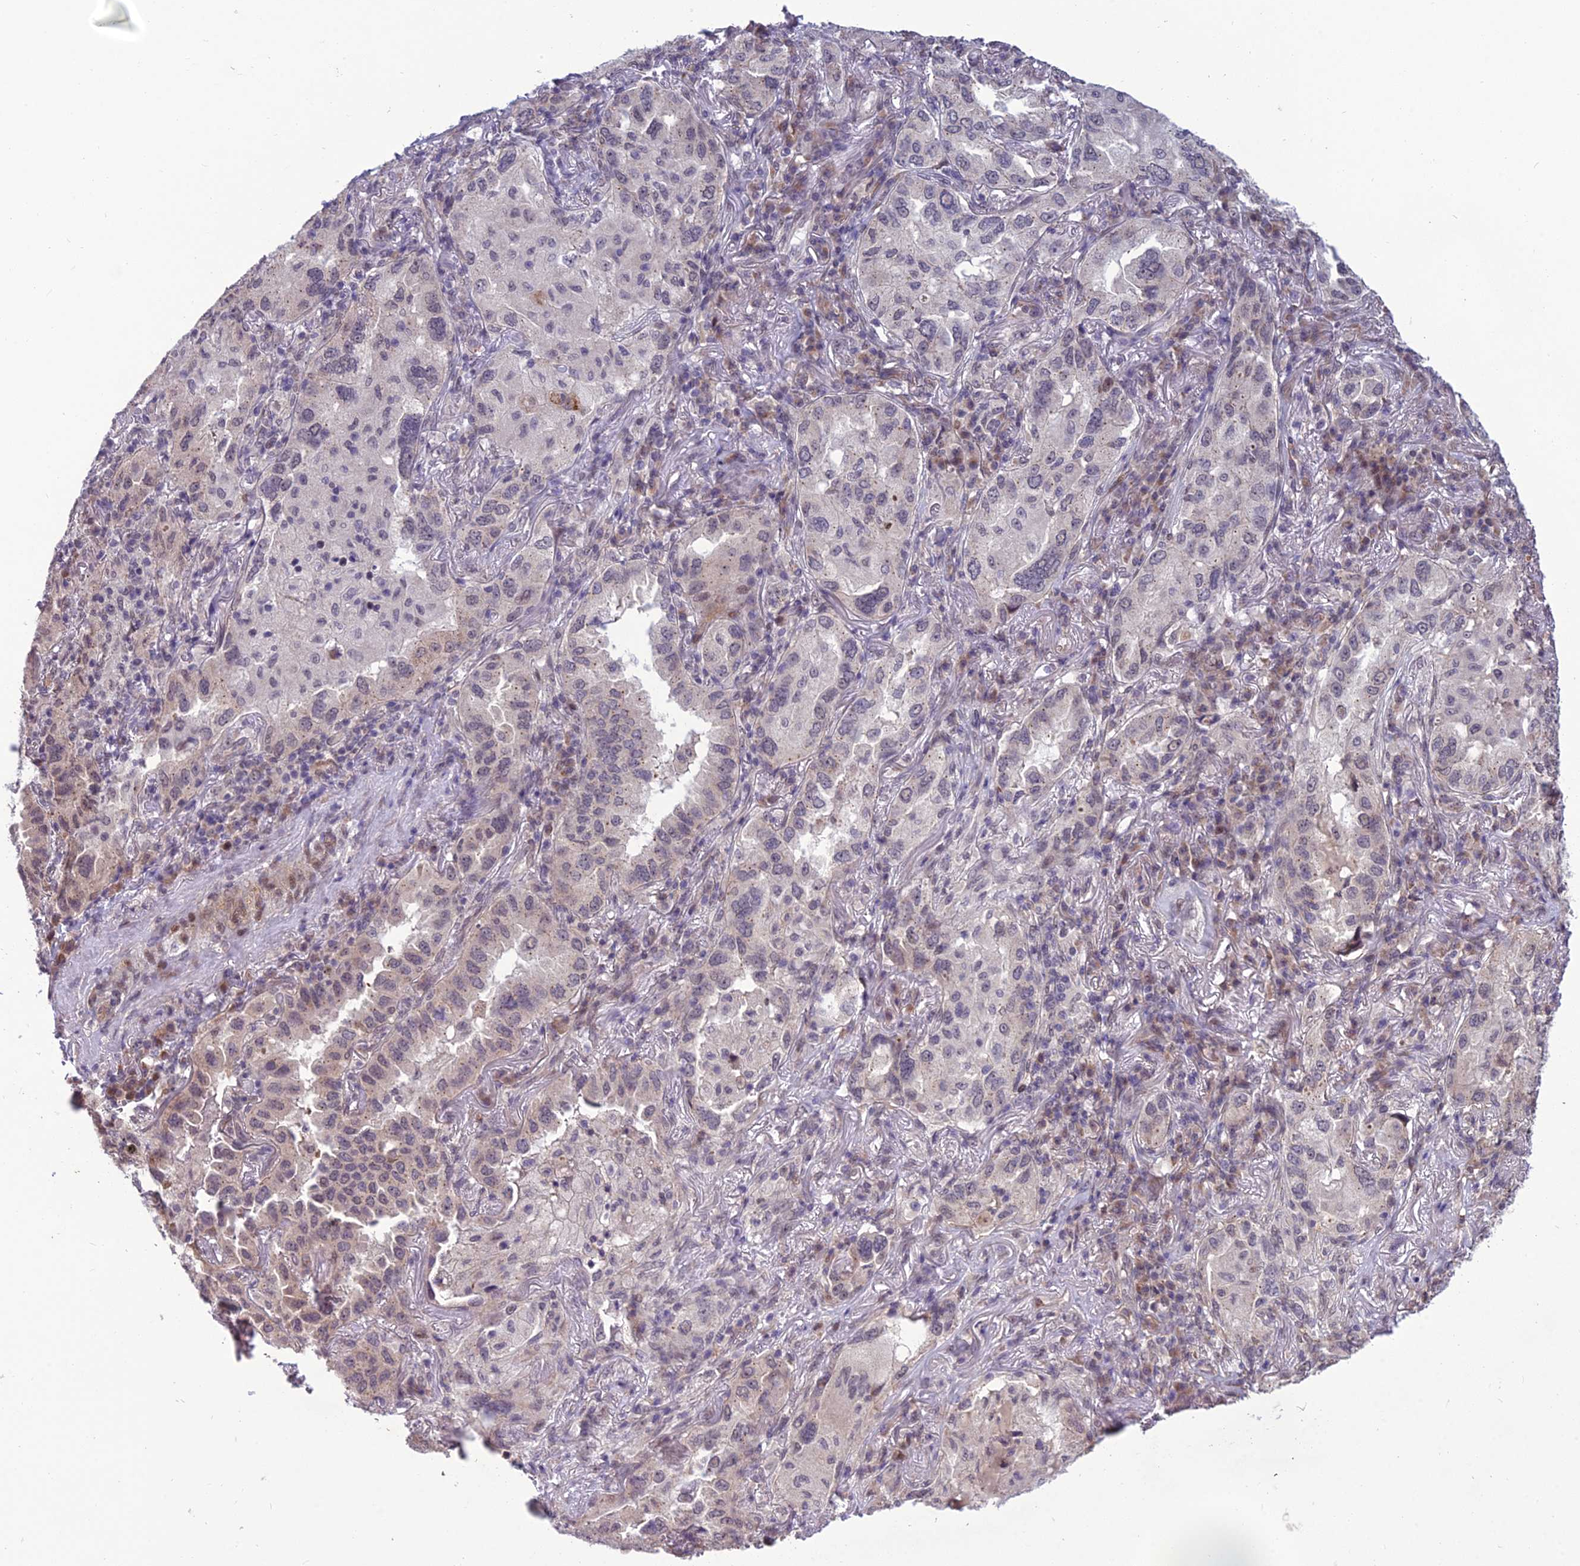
{"staining": {"intensity": "negative", "quantity": "none", "location": "none"}, "tissue": "lung cancer", "cell_type": "Tumor cells", "image_type": "cancer", "snomed": [{"axis": "morphology", "description": "Adenocarcinoma, NOS"}, {"axis": "topography", "description": "Lung"}], "caption": "Immunohistochemistry of human lung cancer (adenocarcinoma) exhibits no expression in tumor cells.", "gene": "FBRS", "patient": {"sex": "female", "age": 69}}